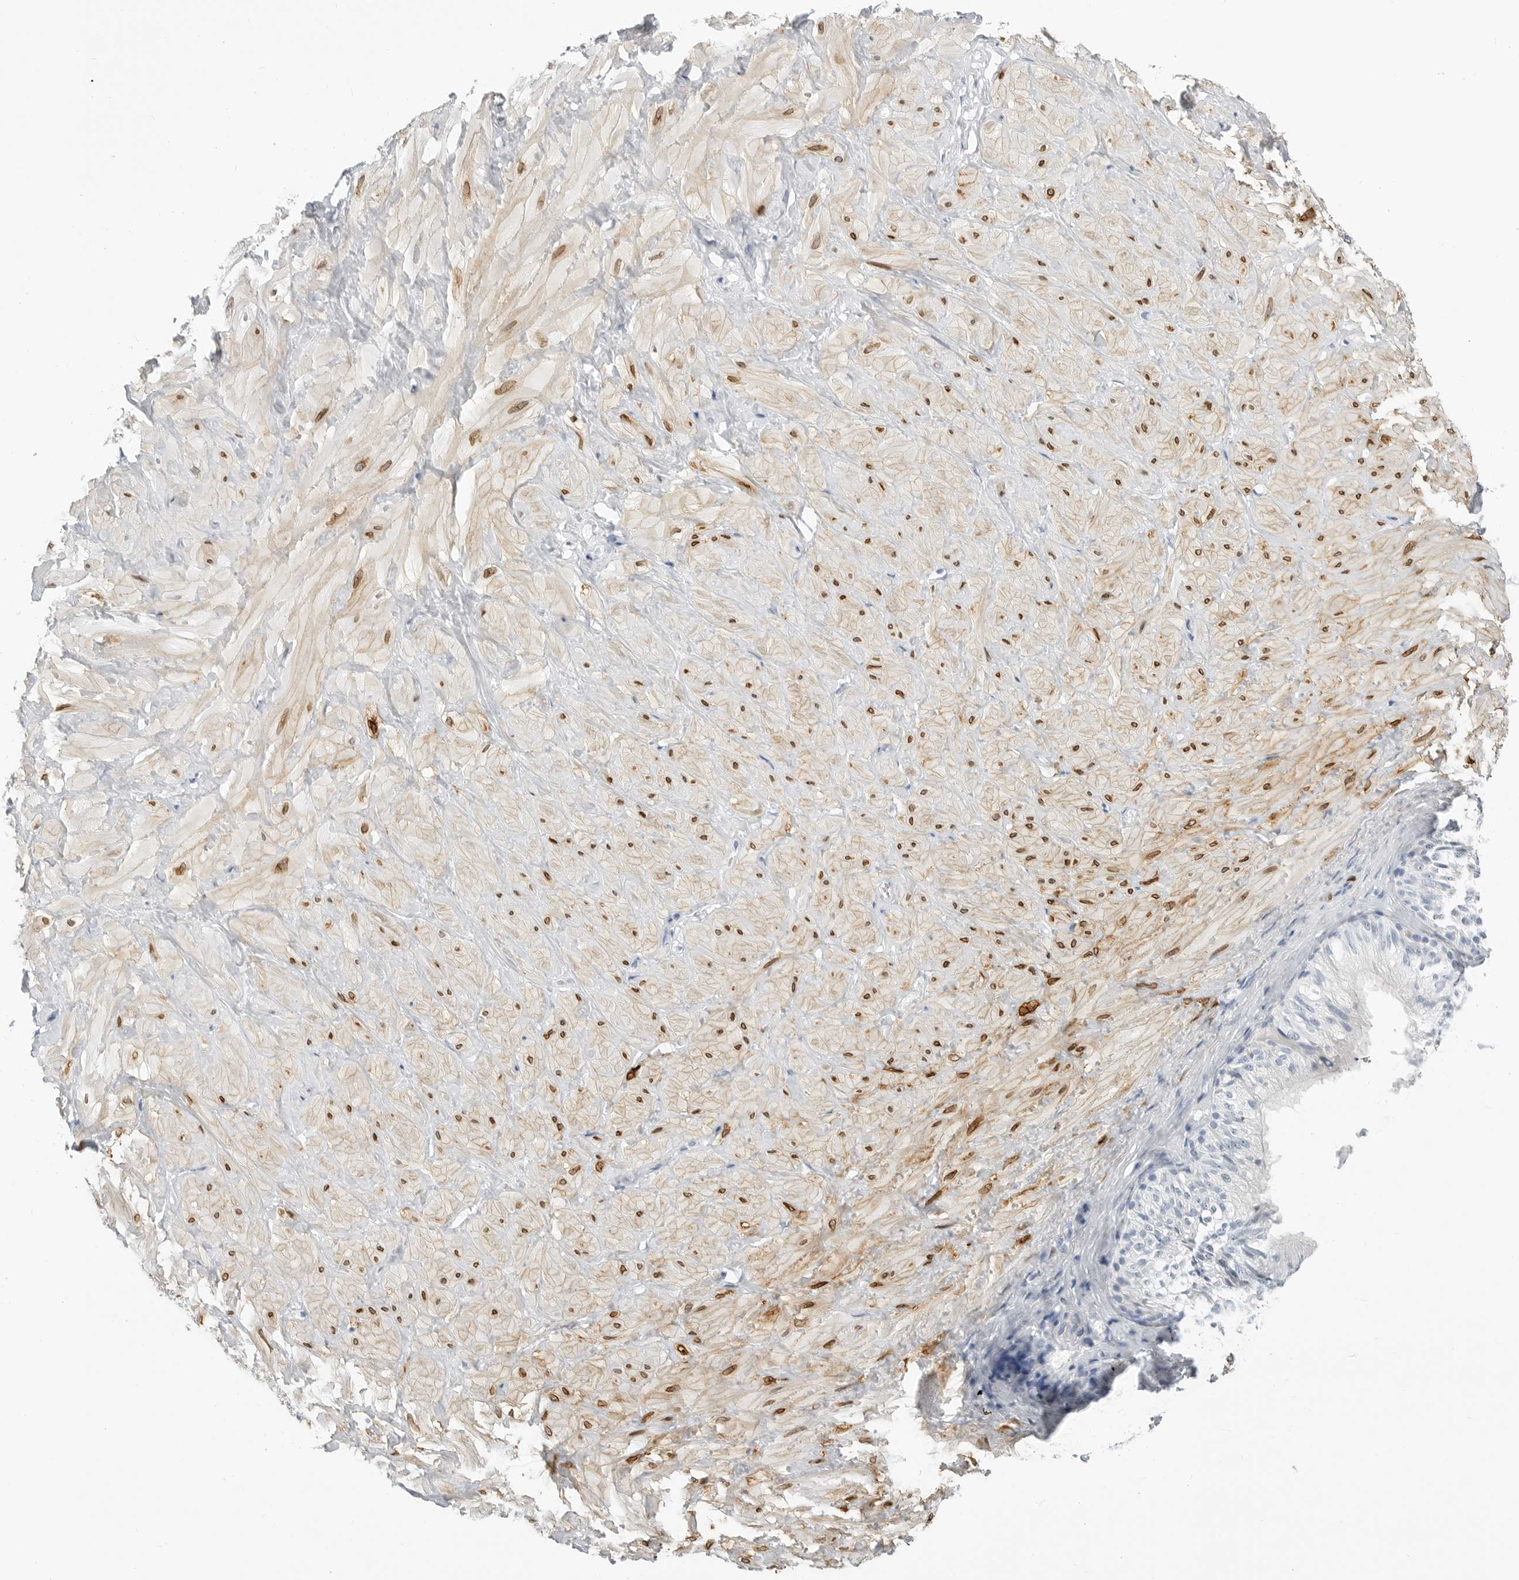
{"staining": {"intensity": "negative", "quantity": "none", "location": "none"}, "tissue": "adipose tissue", "cell_type": "Adipocytes", "image_type": "normal", "snomed": [{"axis": "morphology", "description": "Normal tissue, NOS"}, {"axis": "topography", "description": "Adipose tissue"}, {"axis": "topography", "description": "Vascular tissue"}, {"axis": "topography", "description": "Peripheral nerve tissue"}], "caption": "There is no significant positivity in adipocytes of adipose tissue. (DAB immunohistochemistry (IHC), high magnification).", "gene": "PLN", "patient": {"sex": "male", "age": 25}}